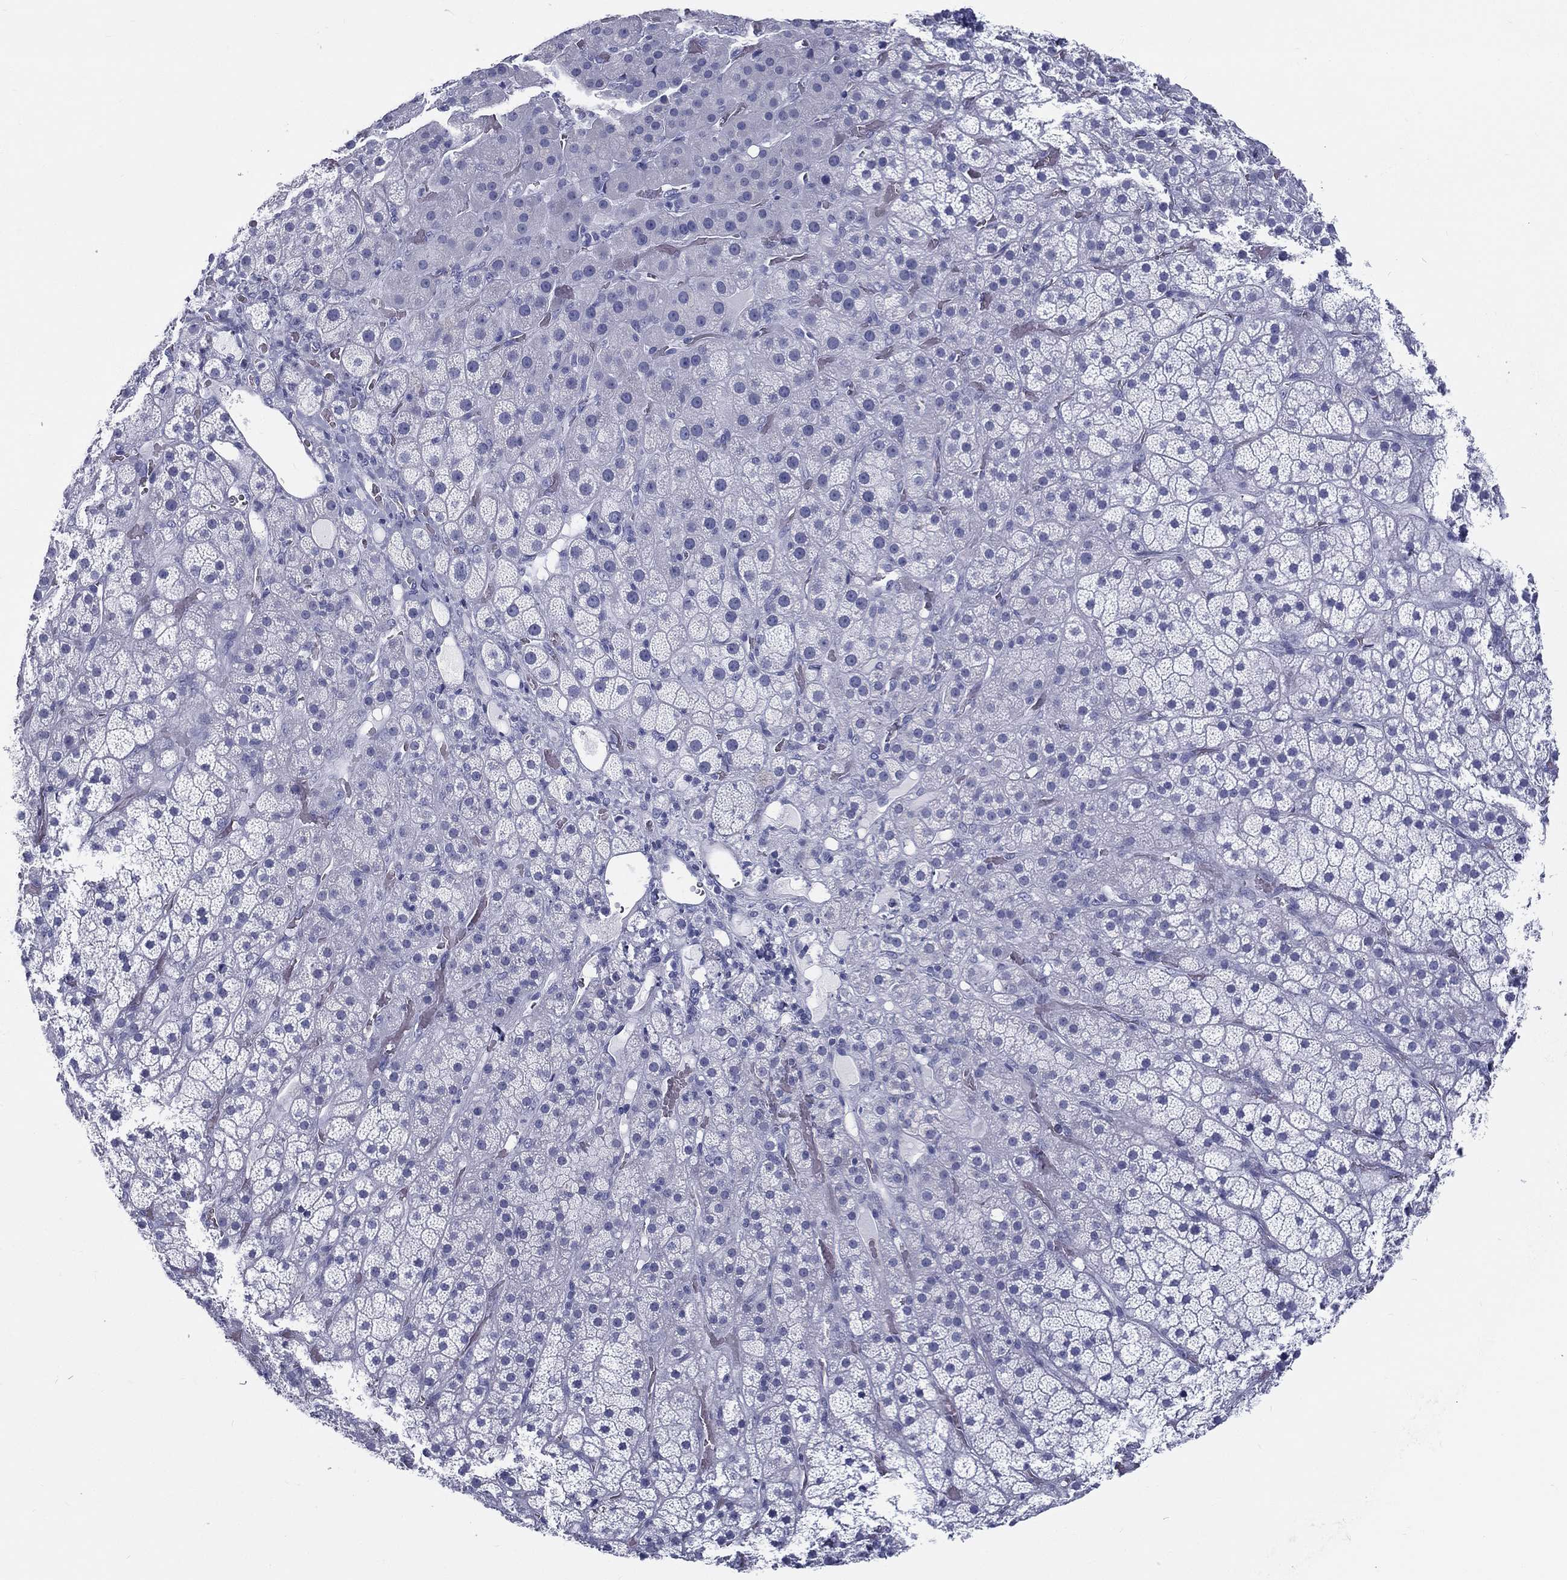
{"staining": {"intensity": "negative", "quantity": "none", "location": "none"}, "tissue": "adrenal gland", "cell_type": "Glandular cells", "image_type": "normal", "snomed": [{"axis": "morphology", "description": "Normal tissue, NOS"}, {"axis": "topography", "description": "Adrenal gland"}], "caption": "DAB (3,3'-diaminobenzidine) immunohistochemical staining of normal adrenal gland displays no significant positivity in glandular cells. (DAB (3,3'-diaminobenzidine) IHC, high magnification).", "gene": "RSPH4A", "patient": {"sex": "male", "age": 57}}